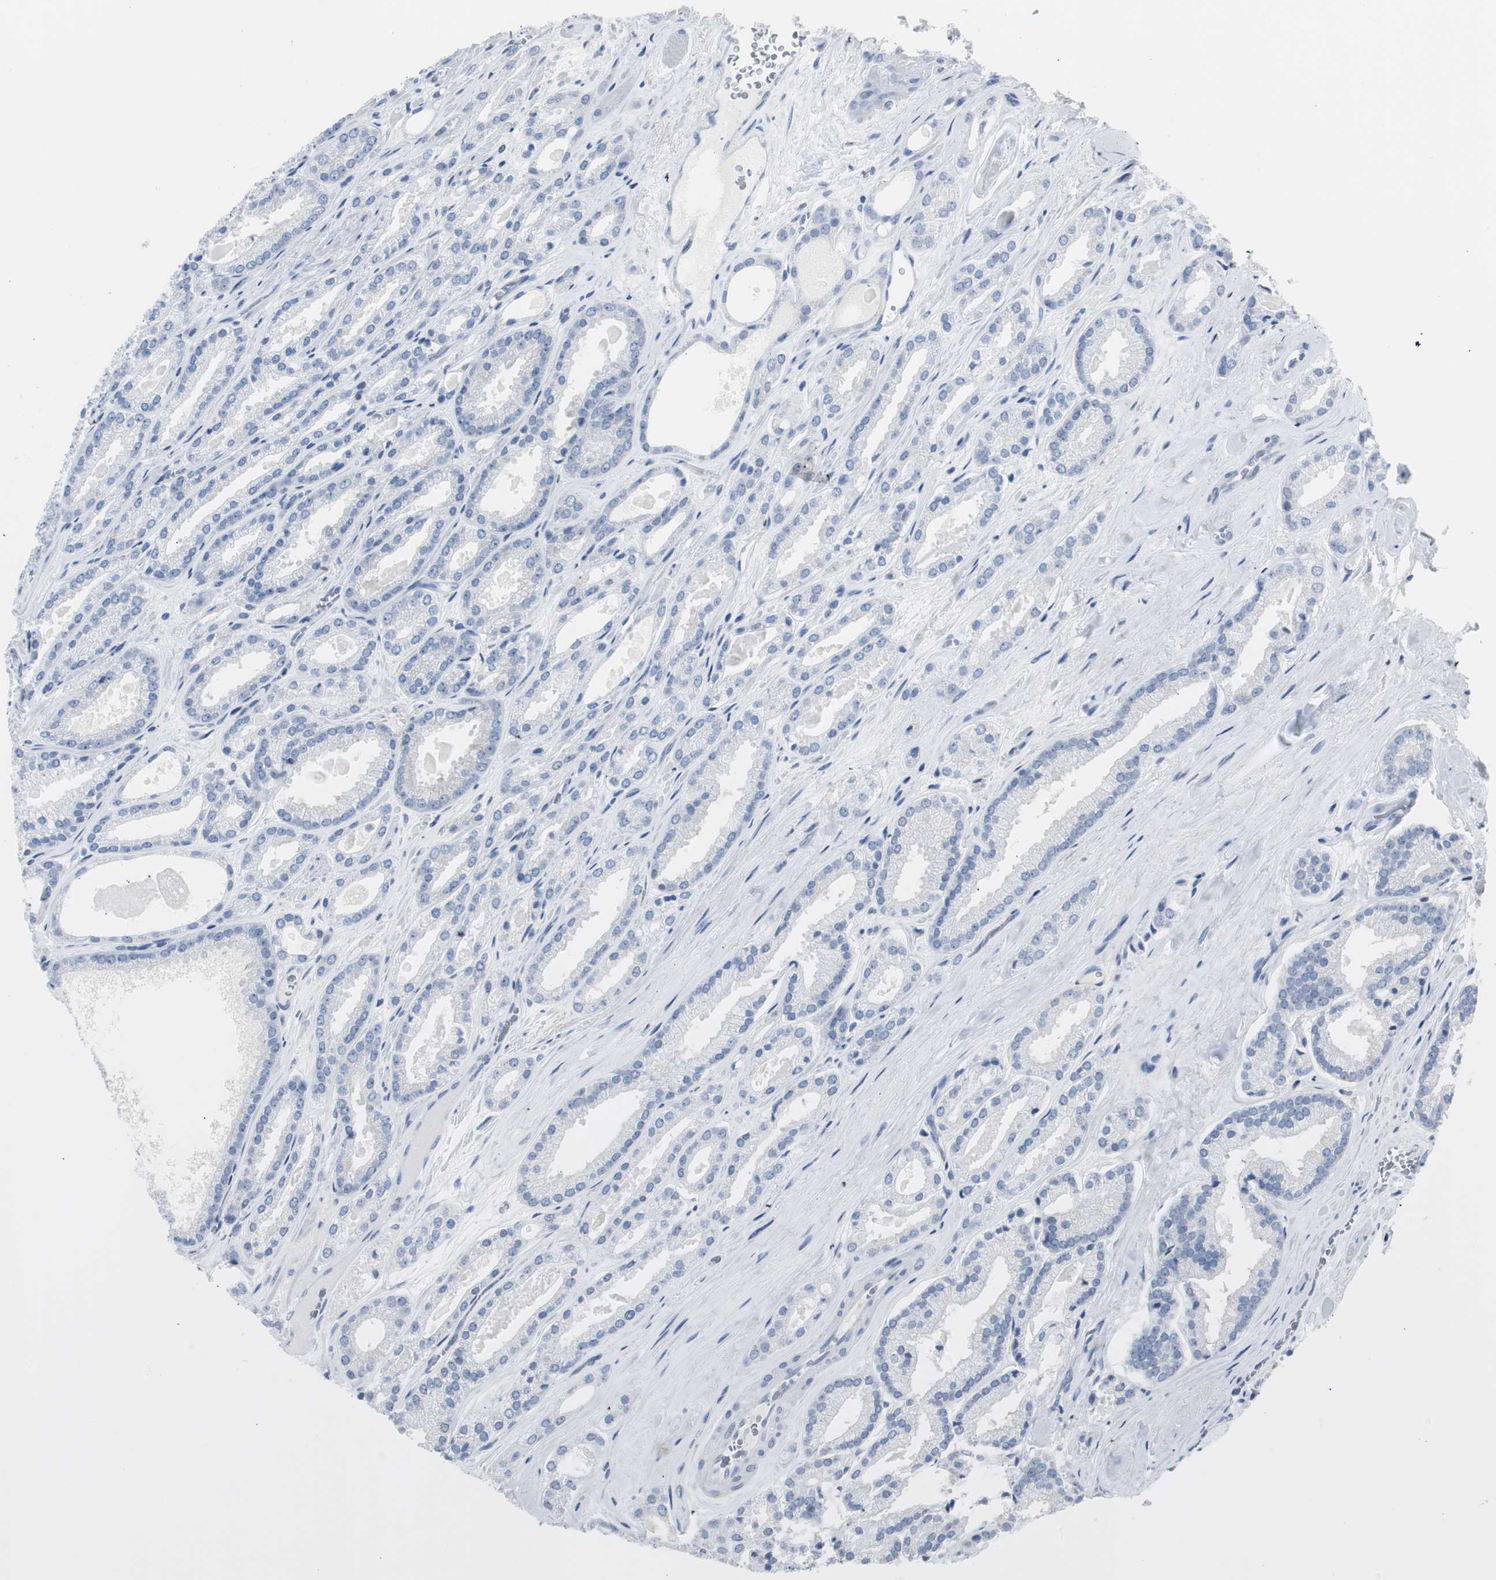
{"staining": {"intensity": "negative", "quantity": "none", "location": "none"}, "tissue": "prostate cancer", "cell_type": "Tumor cells", "image_type": "cancer", "snomed": [{"axis": "morphology", "description": "Adenocarcinoma, Low grade"}, {"axis": "topography", "description": "Prostate"}], "caption": "This is a histopathology image of immunohistochemistry staining of prostate cancer, which shows no staining in tumor cells.", "gene": "S100A7", "patient": {"sex": "male", "age": 59}}